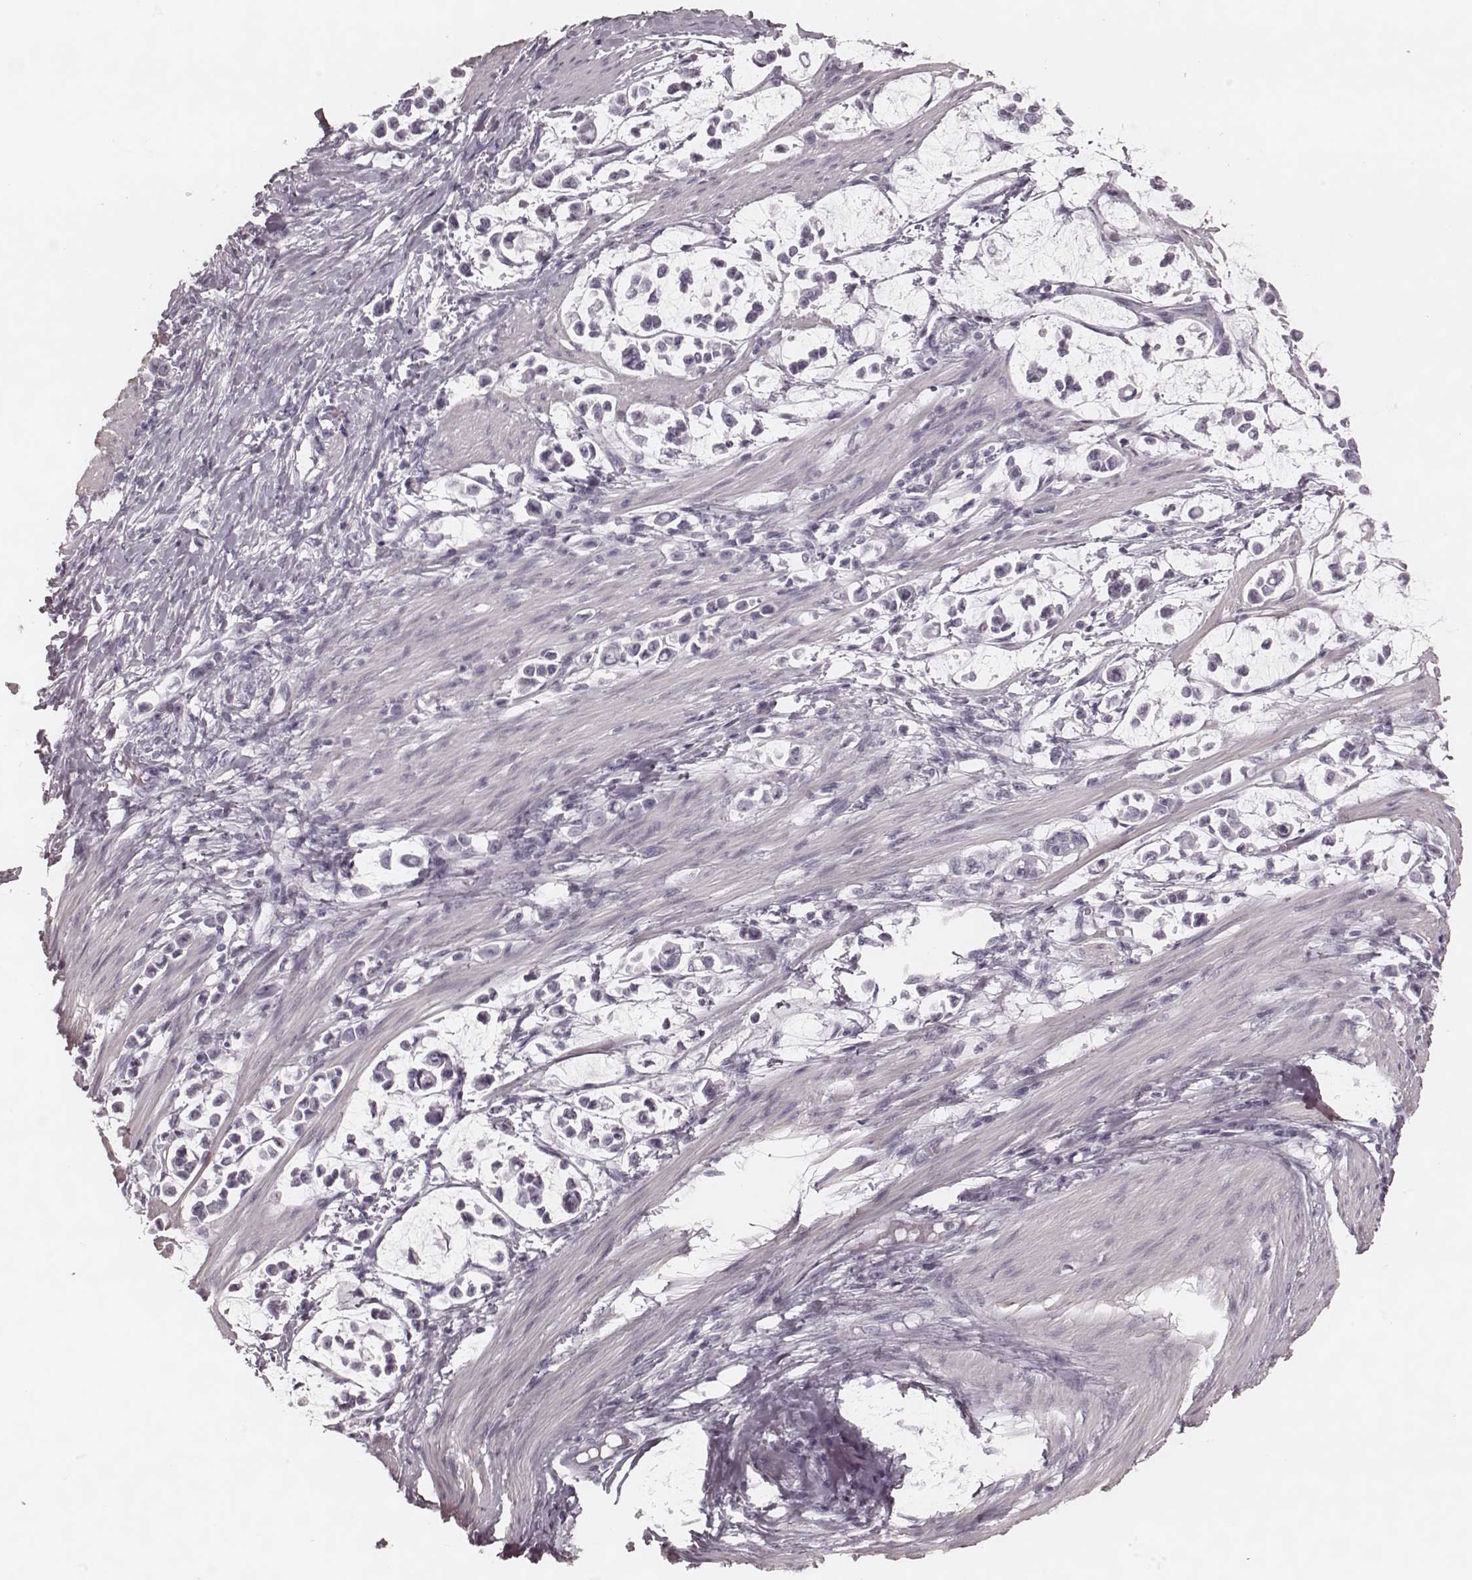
{"staining": {"intensity": "negative", "quantity": "none", "location": "none"}, "tissue": "stomach cancer", "cell_type": "Tumor cells", "image_type": "cancer", "snomed": [{"axis": "morphology", "description": "Adenocarcinoma, NOS"}, {"axis": "topography", "description": "Stomach"}], "caption": "Protein analysis of adenocarcinoma (stomach) exhibits no significant positivity in tumor cells.", "gene": "KRT74", "patient": {"sex": "male", "age": 82}}